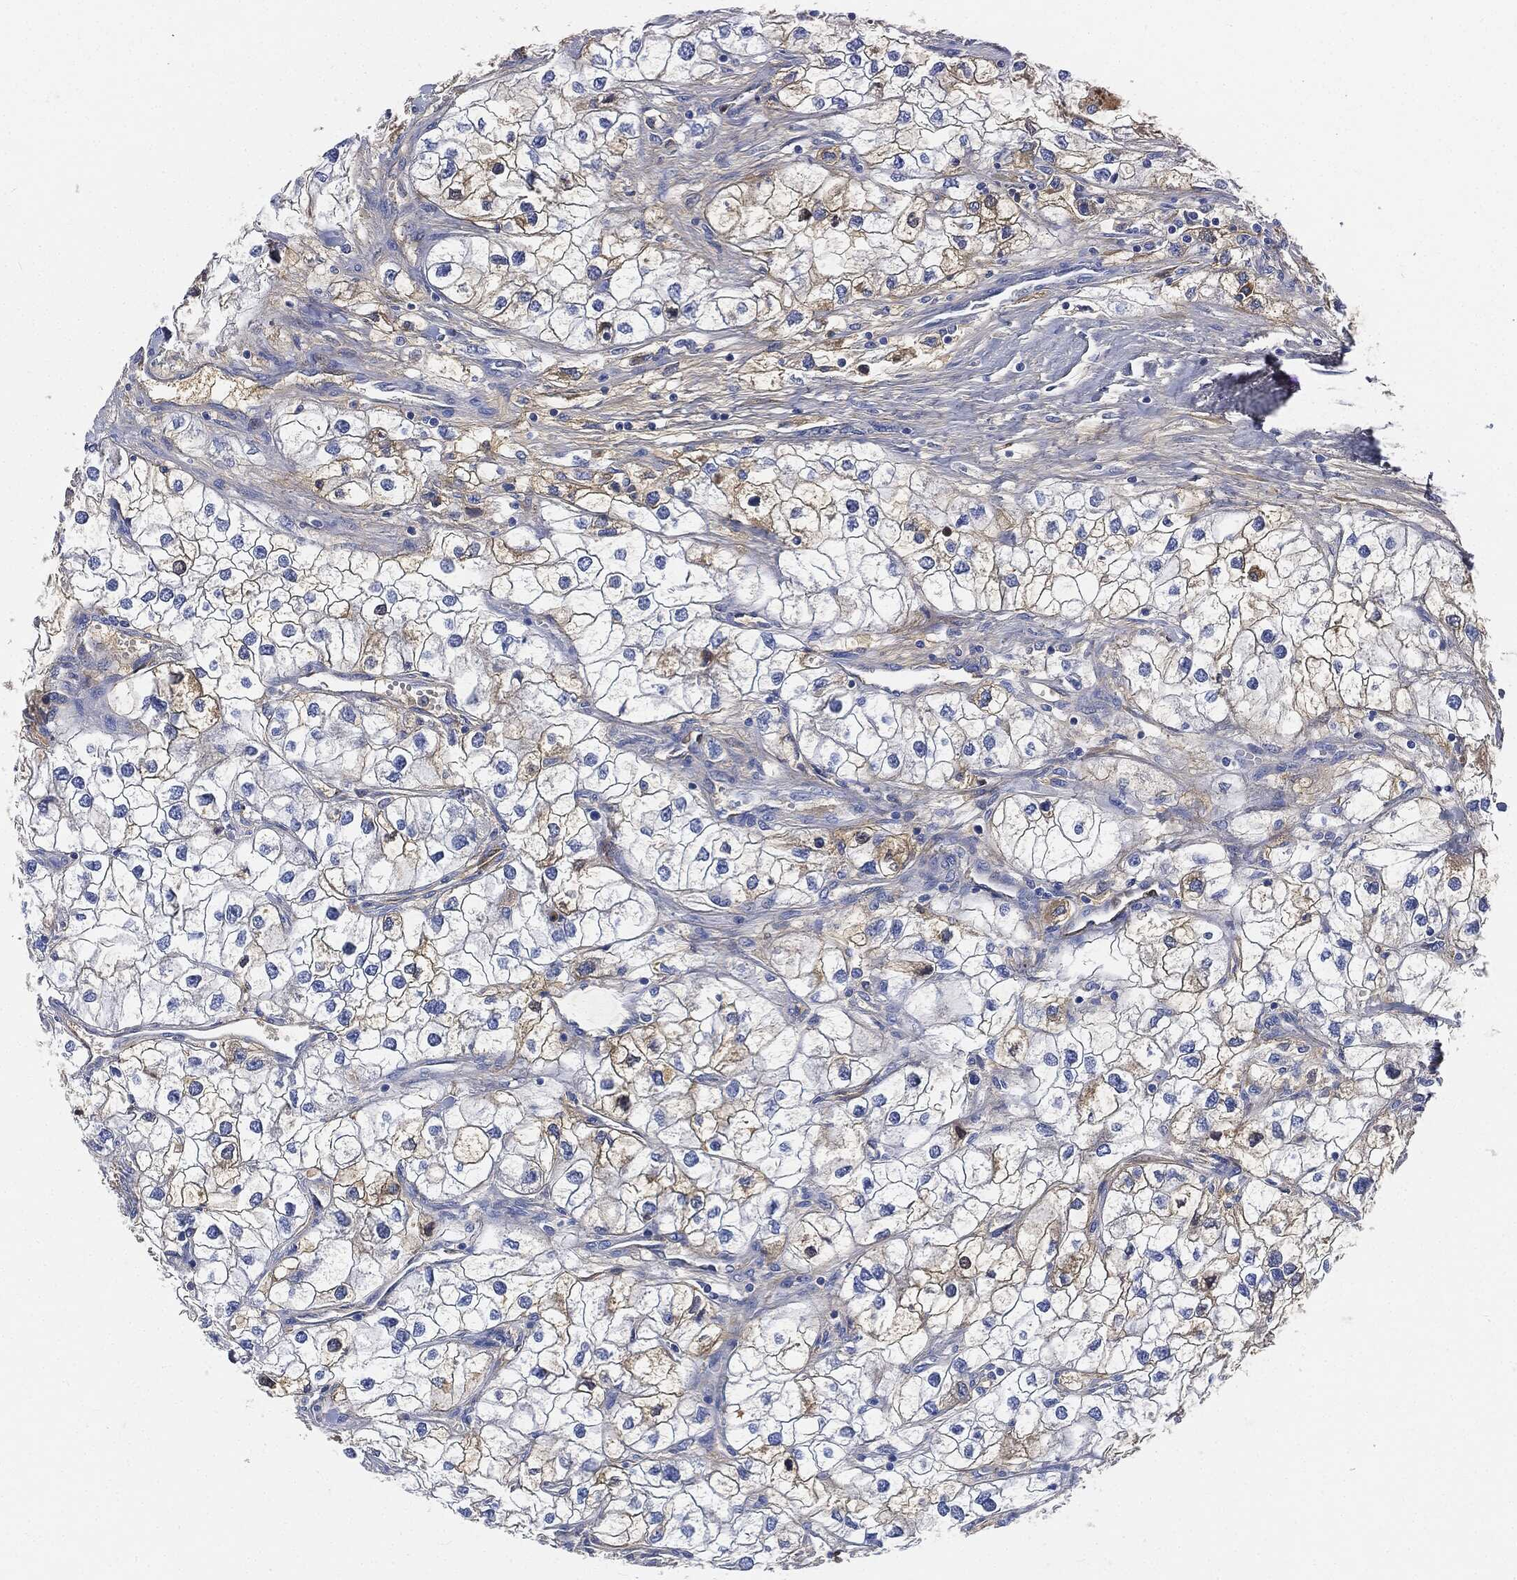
{"staining": {"intensity": "weak", "quantity": "25%-75%", "location": "cytoplasmic/membranous"}, "tissue": "renal cancer", "cell_type": "Tumor cells", "image_type": "cancer", "snomed": [{"axis": "morphology", "description": "Adenocarcinoma, NOS"}, {"axis": "topography", "description": "Kidney"}], "caption": "Adenocarcinoma (renal) stained for a protein (brown) reveals weak cytoplasmic/membranous positive expression in approximately 25%-75% of tumor cells.", "gene": "IGLV6-57", "patient": {"sex": "male", "age": 59}}